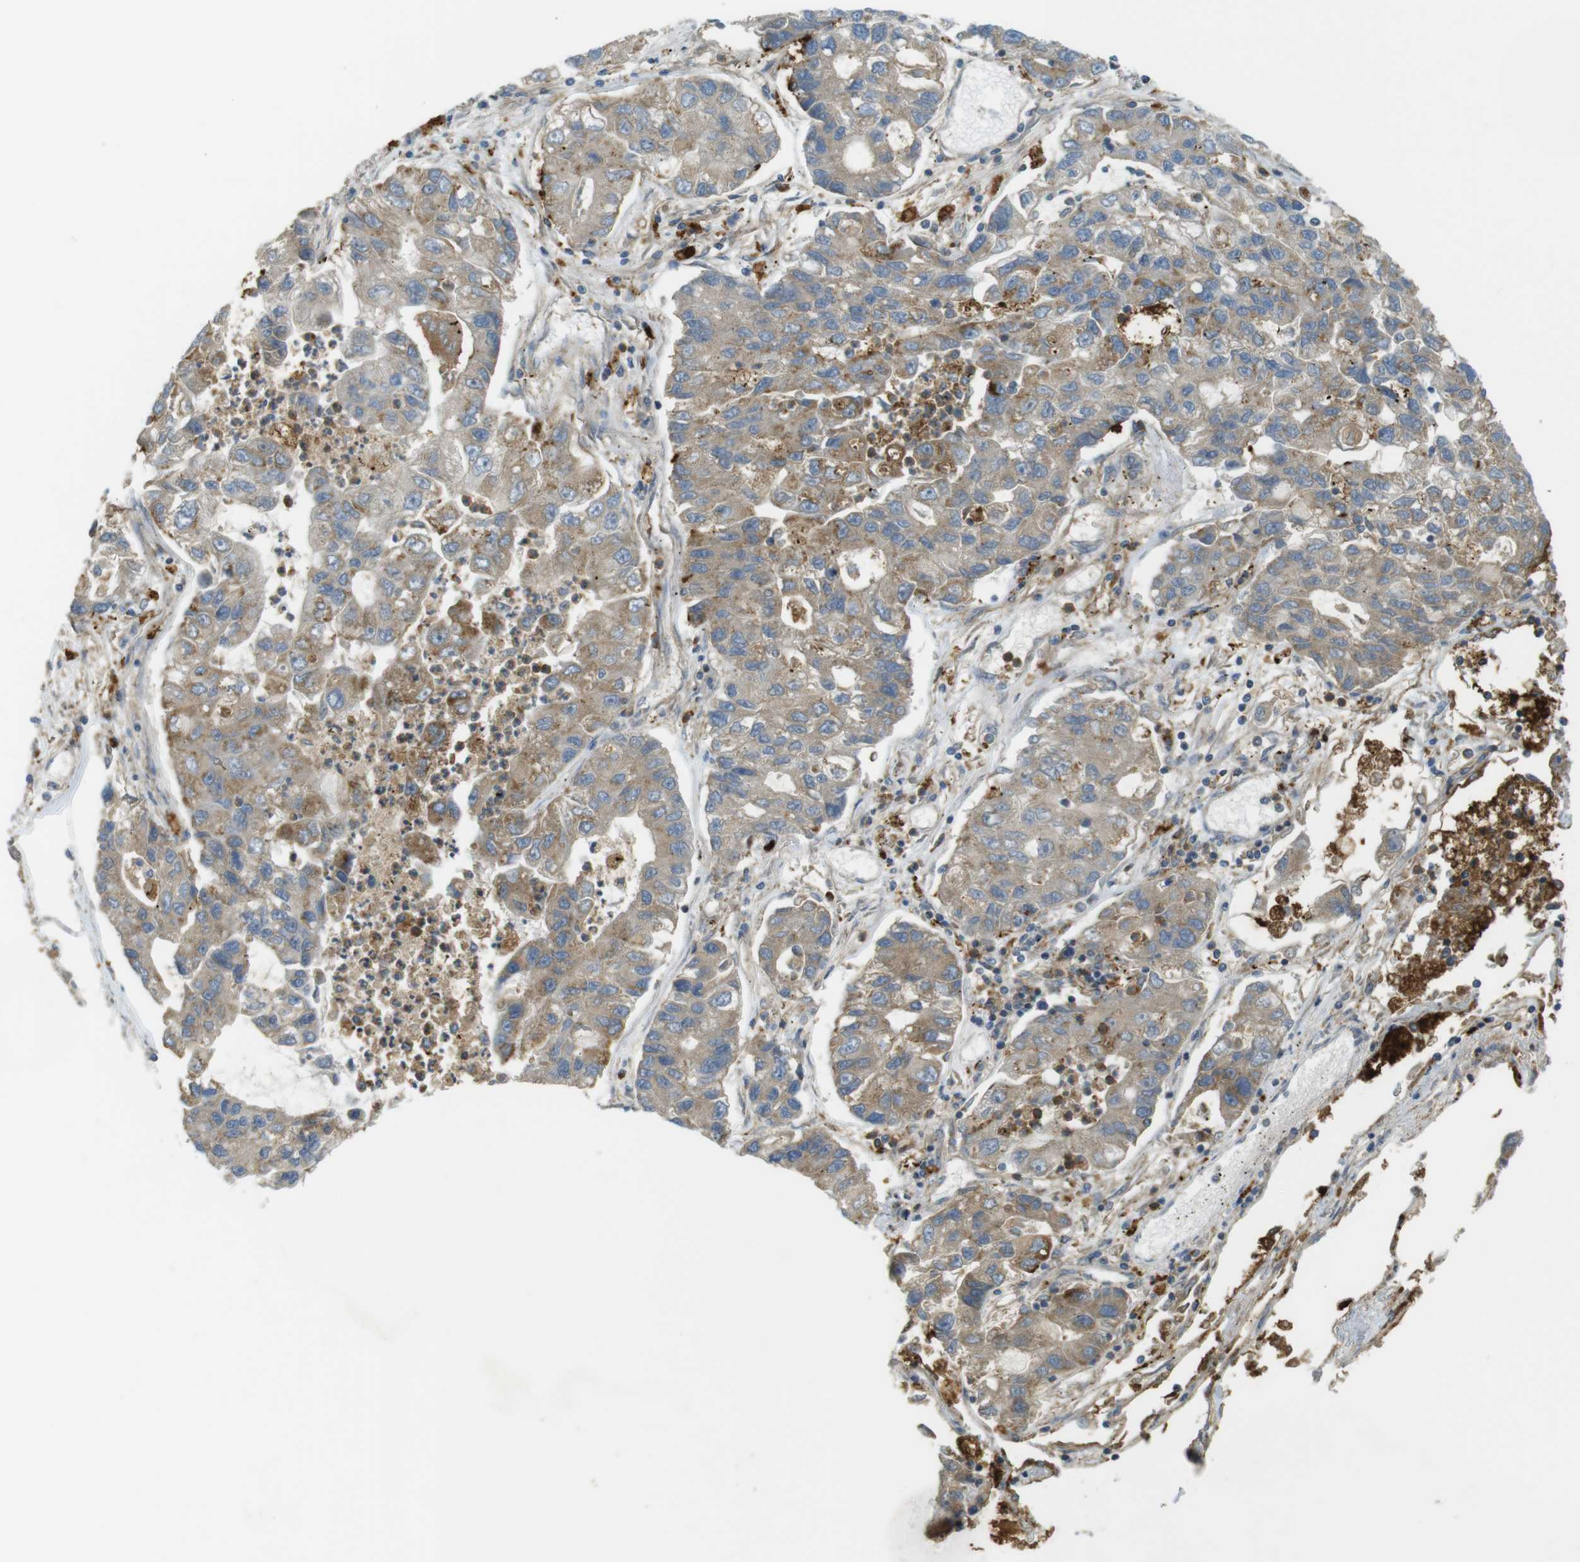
{"staining": {"intensity": "weak", "quantity": "25%-75%", "location": "cytoplasmic/membranous"}, "tissue": "lung cancer", "cell_type": "Tumor cells", "image_type": "cancer", "snomed": [{"axis": "morphology", "description": "Adenocarcinoma, NOS"}, {"axis": "topography", "description": "Lung"}], "caption": "A brown stain highlights weak cytoplasmic/membranous expression of a protein in human adenocarcinoma (lung) tumor cells.", "gene": "LAMP1", "patient": {"sex": "female", "age": 51}}